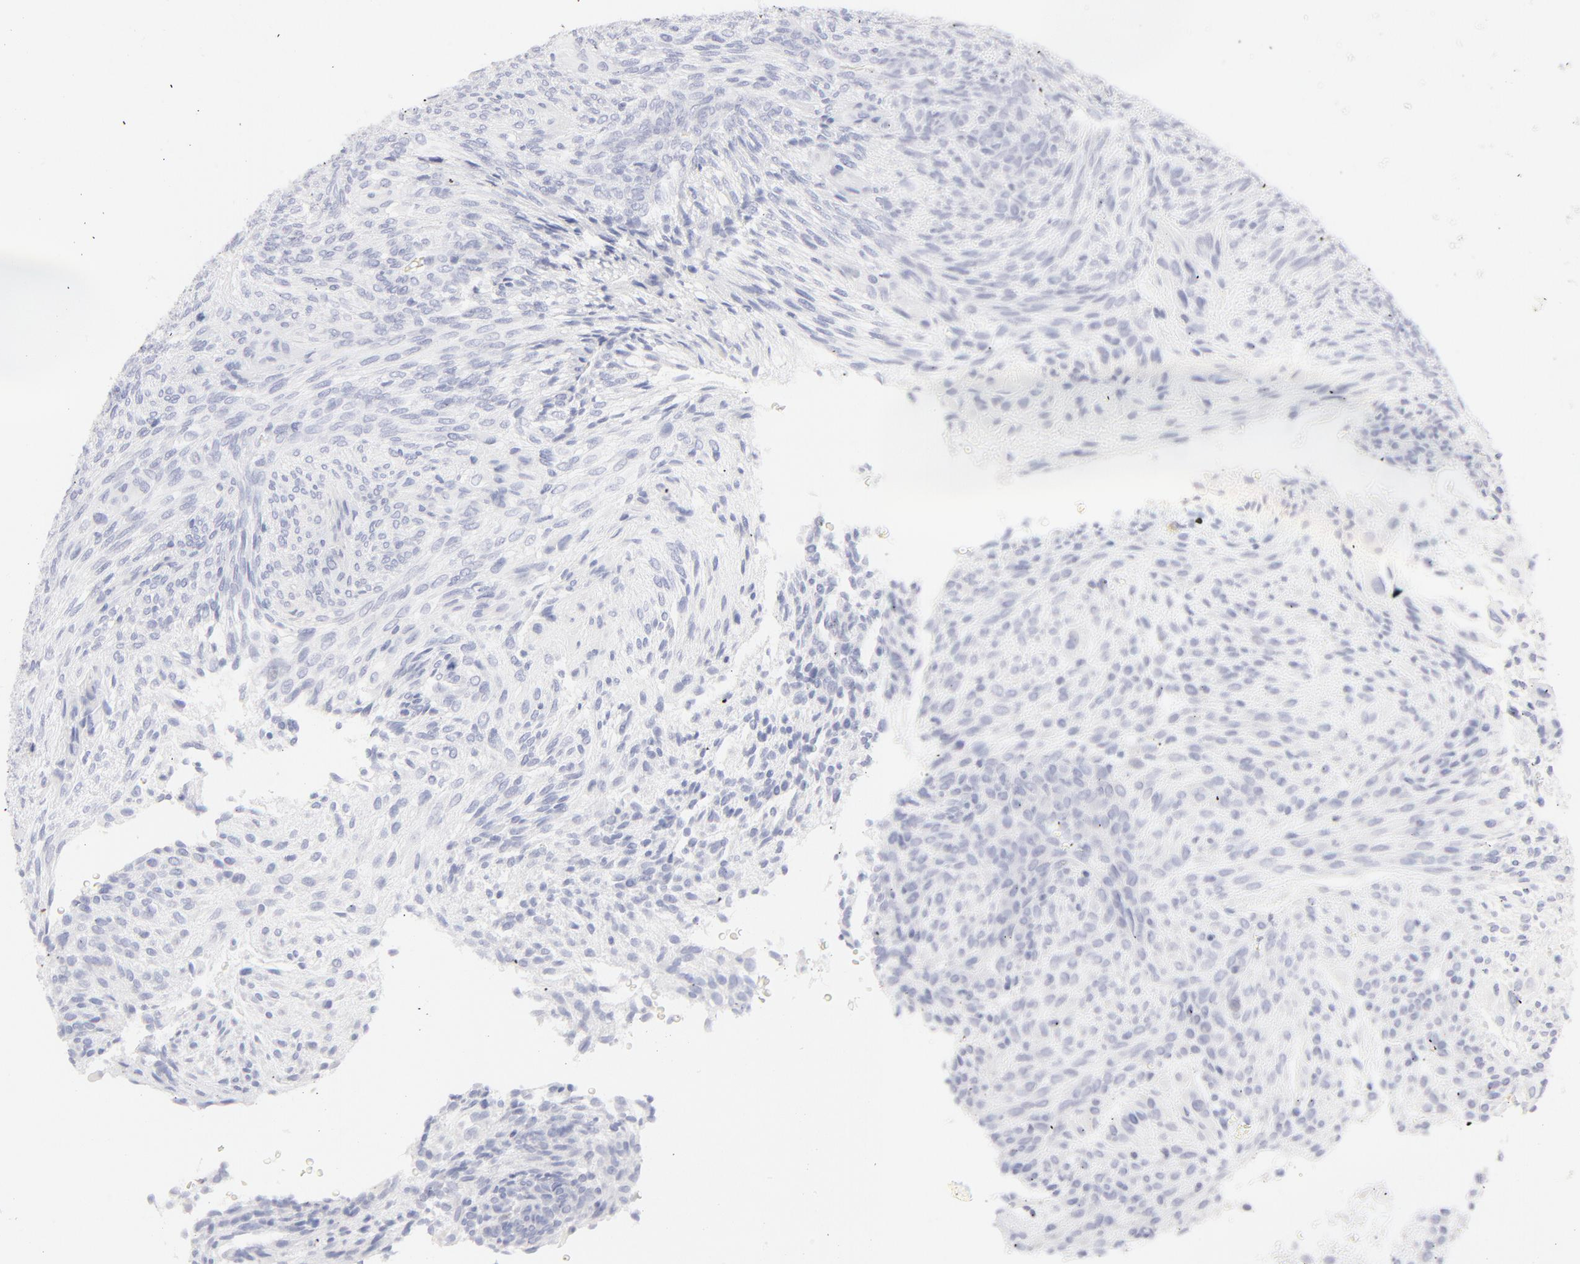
{"staining": {"intensity": "negative", "quantity": "none", "location": "none"}, "tissue": "glioma", "cell_type": "Tumor cells", "image_type": "cancer", "snomed": [{"axis": "morphology", "description": "Glioma, malignant, High grade"}, {"axis": "topography", "description": "Cerebral cortex"}], "caption": "Protein analysis of malignant high-grade glioma reveals no significant positivity in tumor cells.", "gene": "ELF3", "patient": {"sex": "female", "age": 55}}